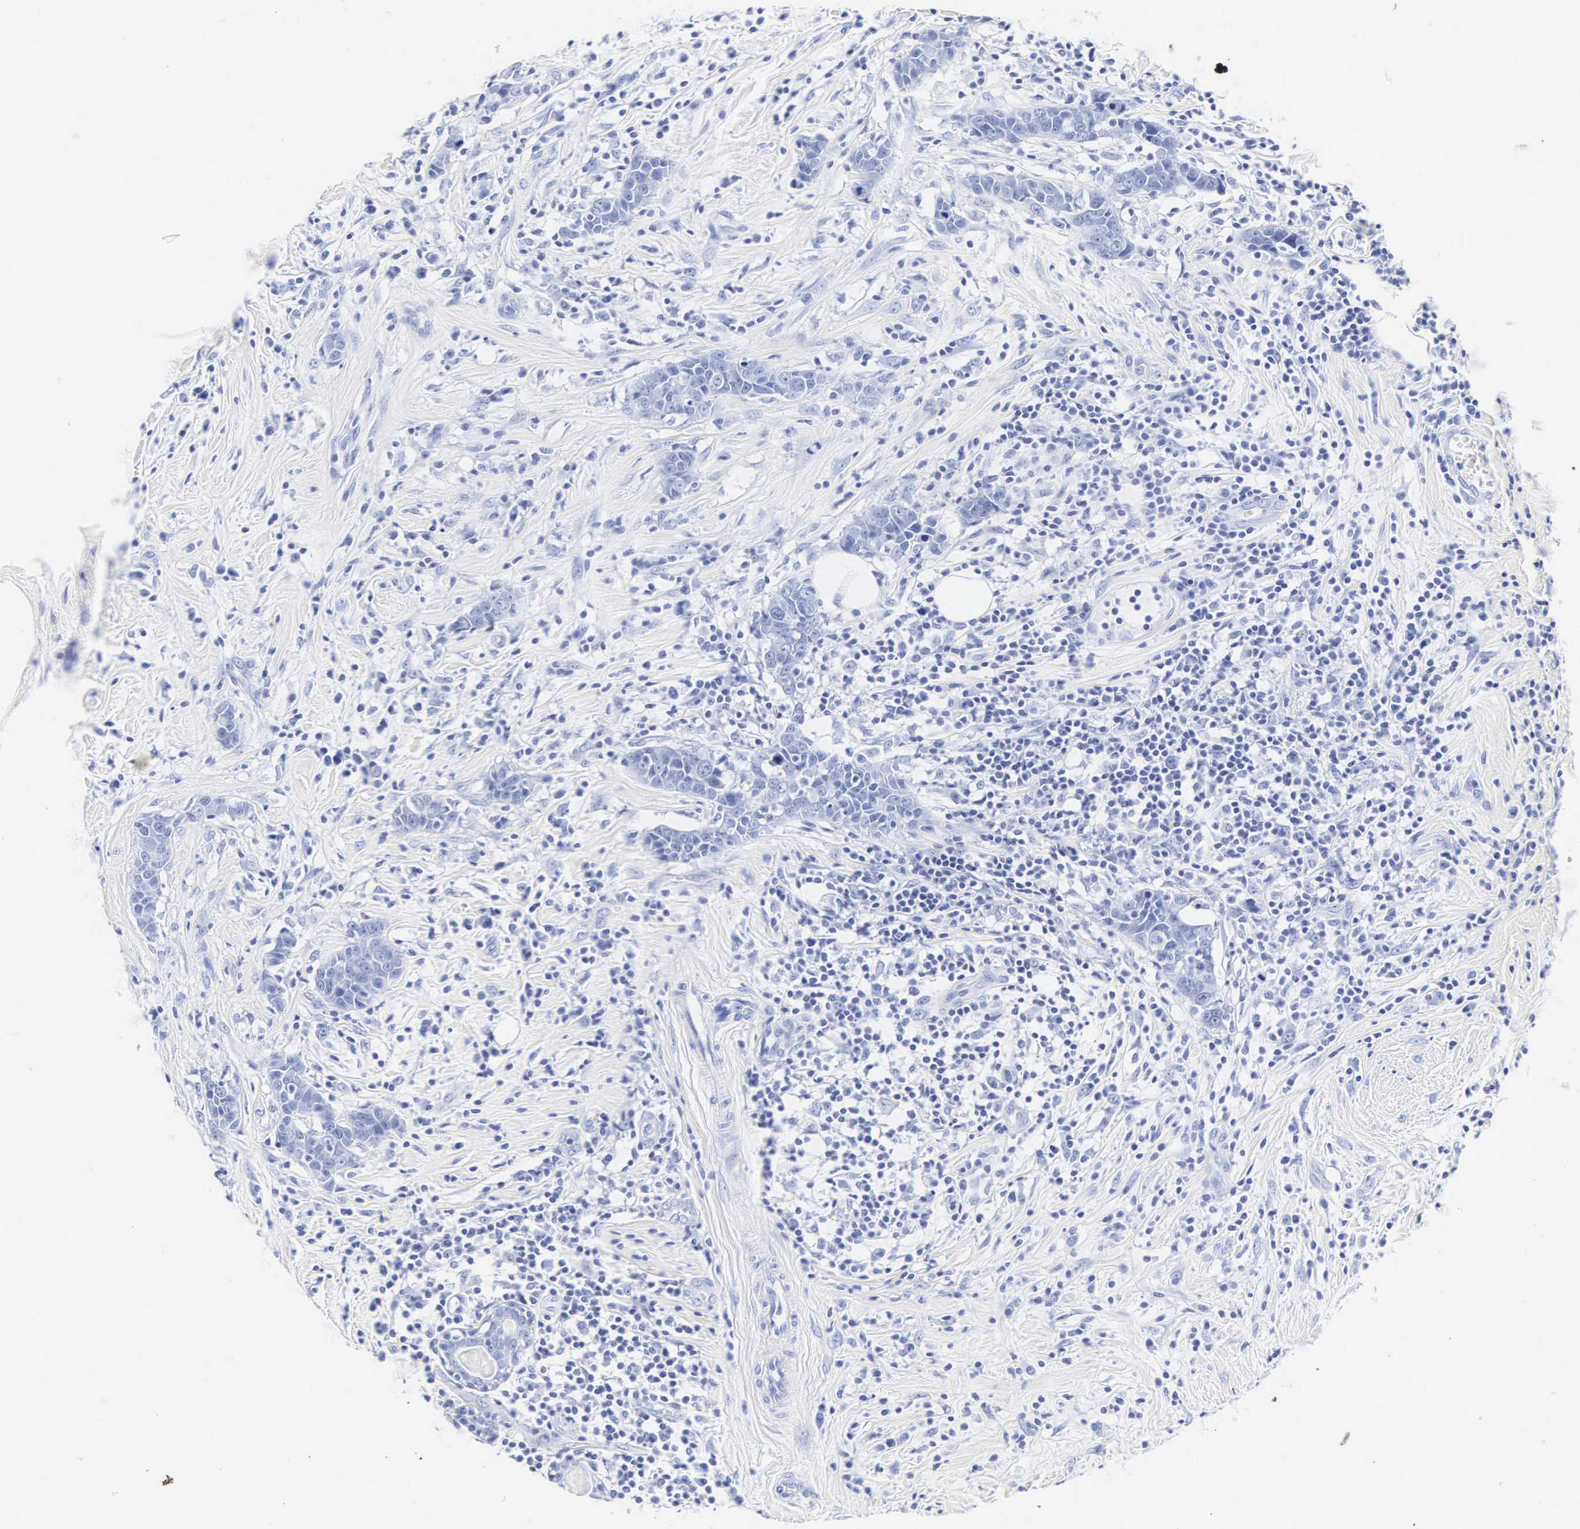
{"staining": {"intensity": "negative", "quantity": "none", "location": "none"}, "tissue": "breast cancer", "cell_type": "Tumor cells", "image_type": "cancer", "snomed": [{"axis": "morphology", "description": "Duct carcinoma"}, {"axis": "topography", "description": "Breast"}], "caption": "Human breast cancer stained for a protein using IHC exhibits no staining in tumor cells.", "gene": "INS", "patient": {"sex": "female", "age": 55}}